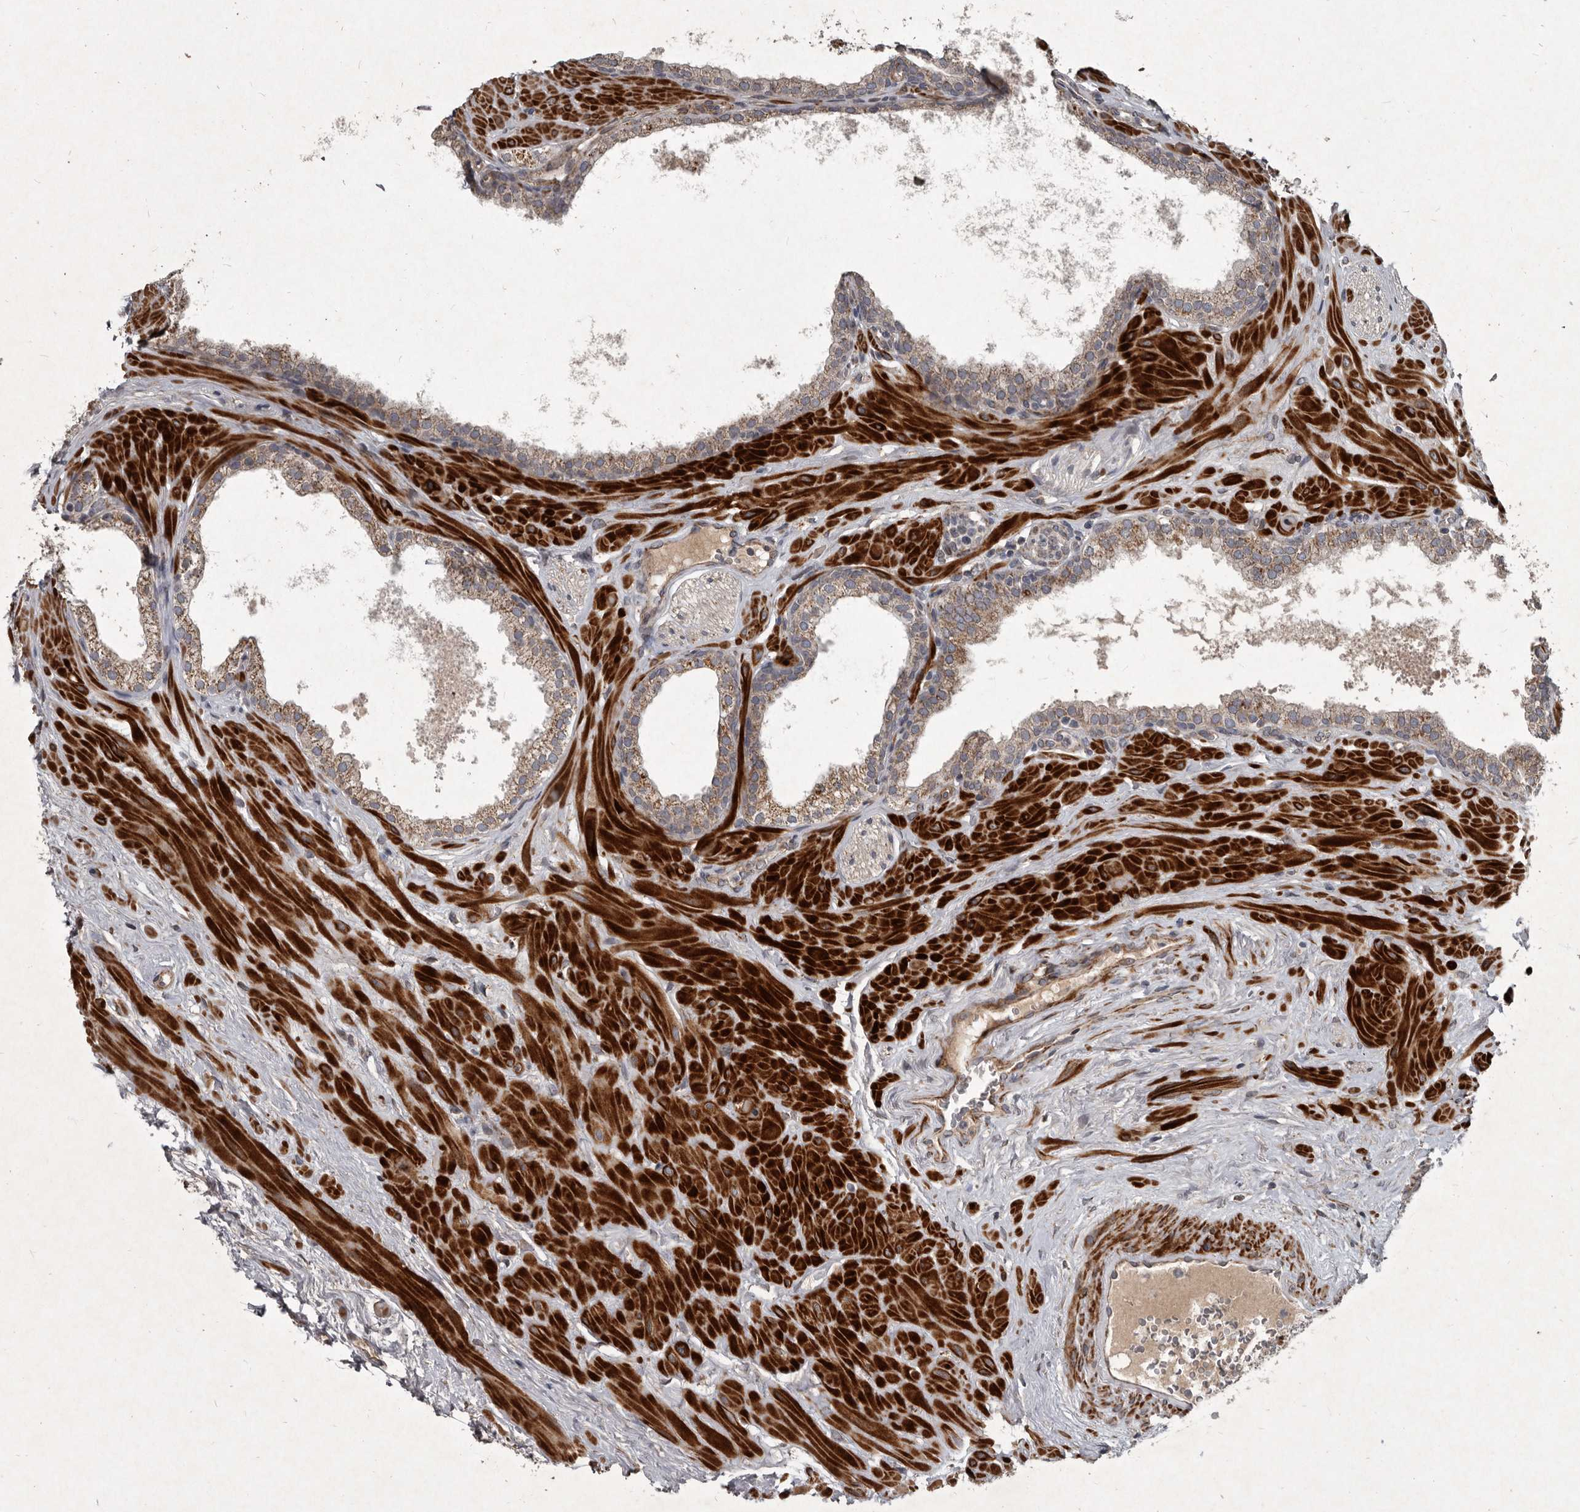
{"staining": {"intensity": "moderate", "quantity": ">75%", "location": "cytoplasmic/membranous"}, "tissue": "prostate", "cell_type": "Glandular cells", "image_type": "normal", "snomed": [{"axis": "morphology", "description": "Normal tissue, NOS"}, {"axis": "morphology", "description": "Urothelial carcinoma, Low grade"}, {"axis": "topography", "description": "Urinary bladder"}, {"axis": "topography", "description": "Prostate"}], "caption": "Glandular cells show moderate cytoplasmic/membranous positivity in about >75% of cells in normal prostate.", "gene": "MRPS15", "patient": {"sex": "male", "age": 60}}